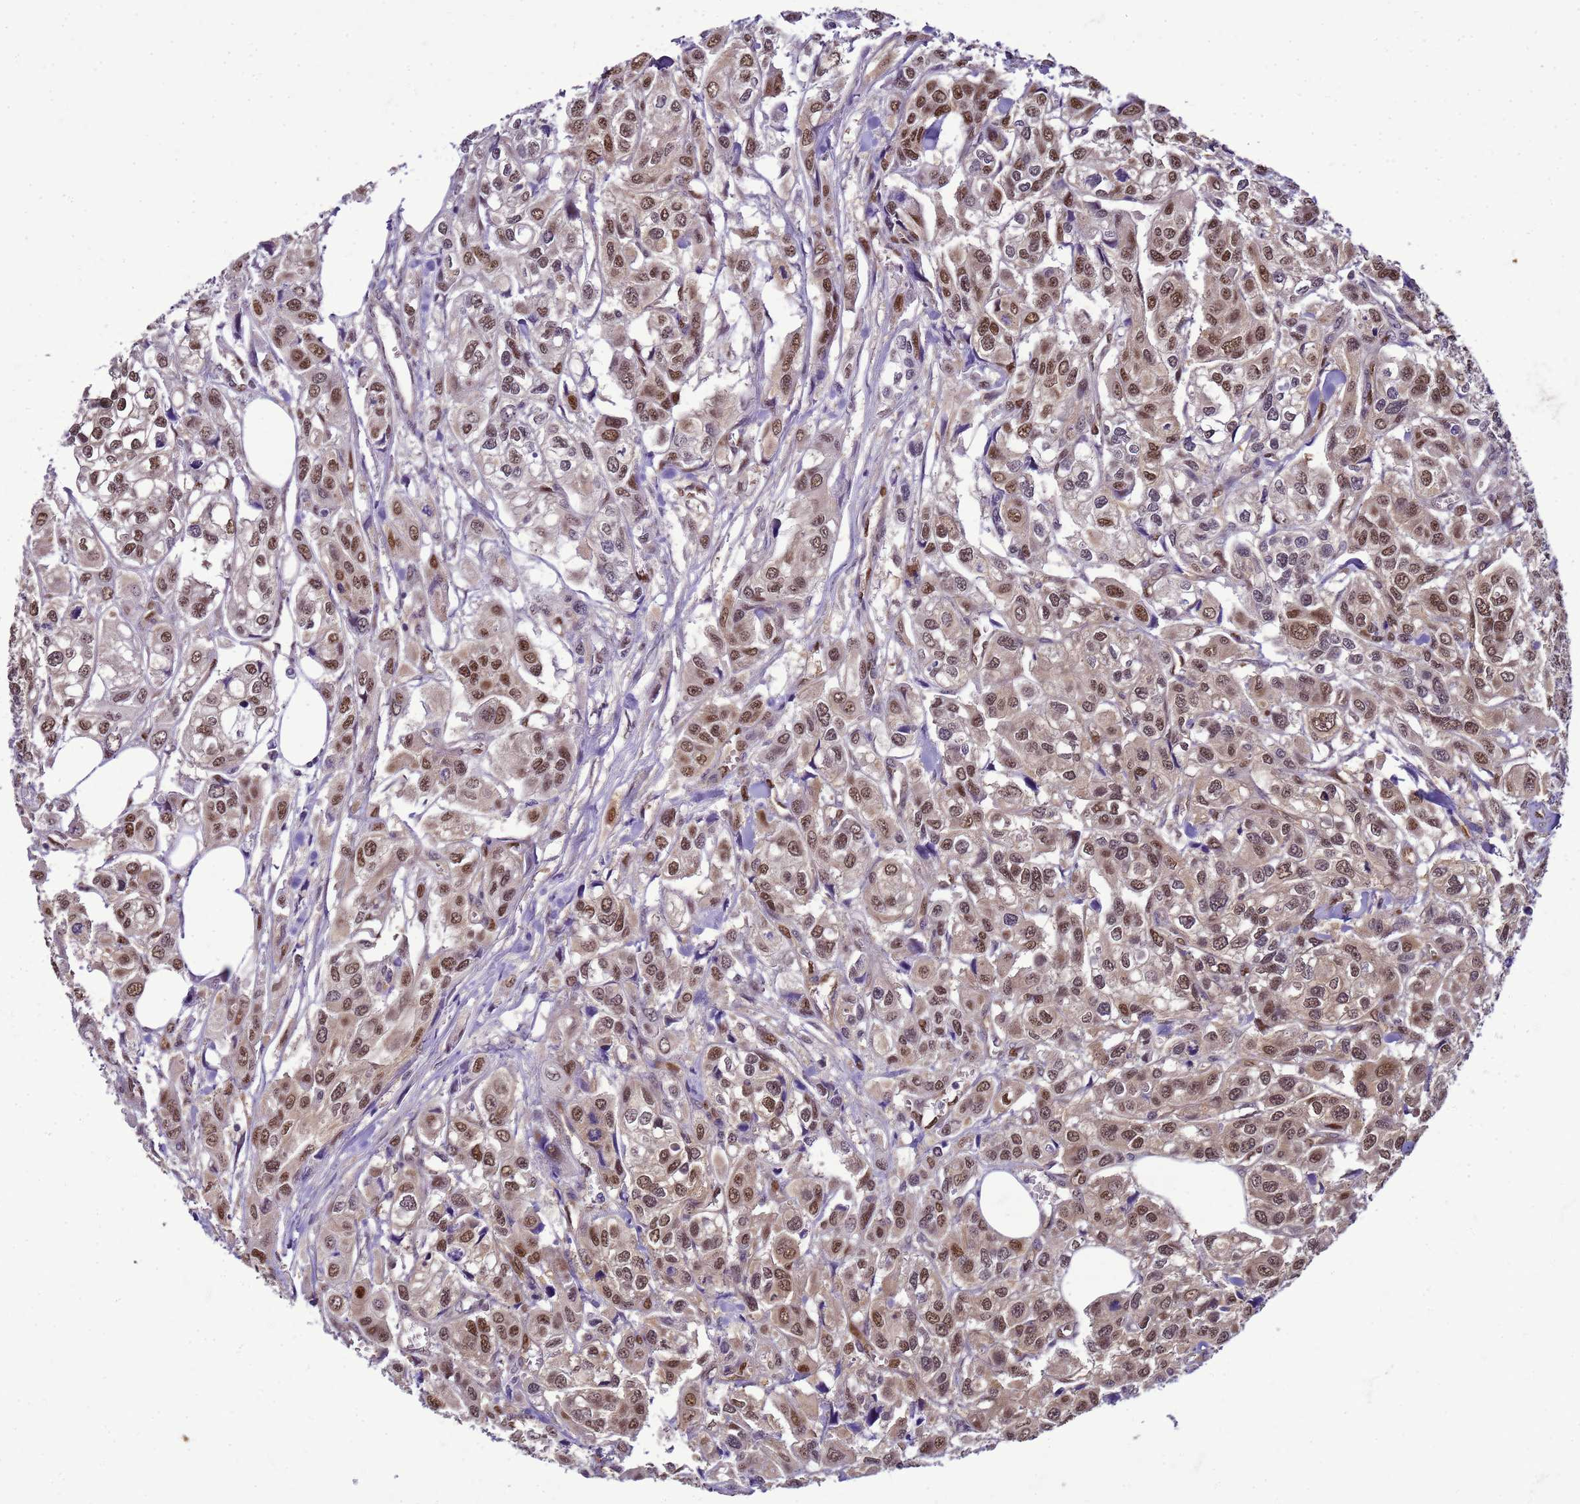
{"staining": {"intensity": "moderate", "quantity": ">75%", "location": "nuclear"}, "tissue": "urothelial cancer", "cell_type": "Tumor cells", "image_type": "cancer", "snomed": [{"axis": "morphology", "description": "Urothelial carcinoma, High grade"}, {"axis": "topography", "description": "Urinary bladder"}], "caption": "Immunohistochemical staining of urothelial cancer shows medium levels of moderate nuclear staining in approximately >75% of tumor cells.", "gene": "DDI2", "patient": {"sex": "male", "age": 67}}